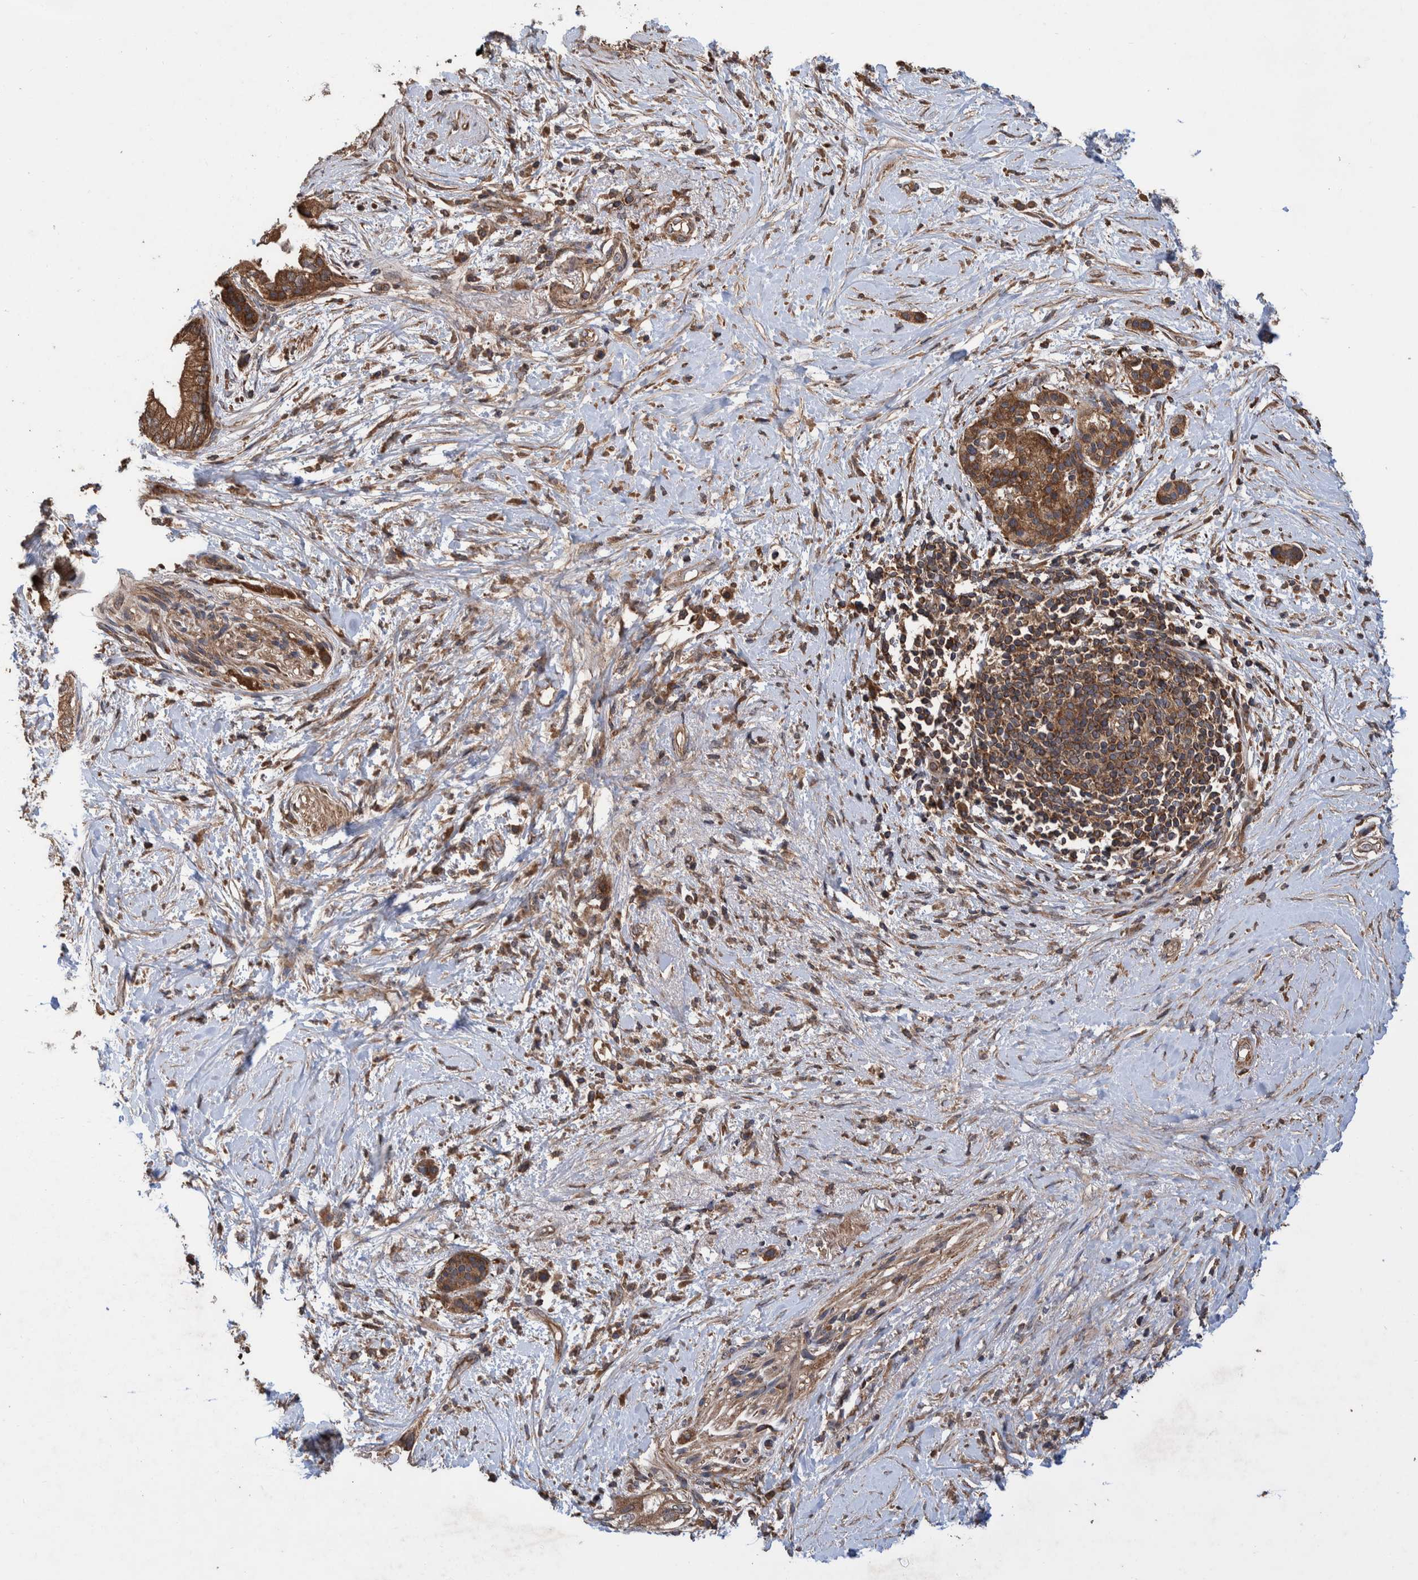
{"staining": {"intensity": "moderate", "quantity": ">75%", "location": "cytoplasmic/membranous"}, "tissue": "pancreatic cancer", "cell_type": "Tumor cells", "image_type": "cancer", "snomed": [{"axis": "morphology", "description": "Normal tissue, NOS"}, {"axis": "morphology", "description": "Adenocarcinoma, NOS"}, {"axis": "topography", "description": "Pancreas"}, {"axis": "topography", "description": "Duodenum"}], "caption": "Pancreatic cancer (adenocarcinoma) tissue shows moderate cytoplasmic/membranous positivity in approximately >75% of tumor cells, visualized by immunohistochemistry. (DAB IHC with brightfield microscopy, high magnification).", "gene": "VBP1", "patient": {"sex": "female", "age": 60}}